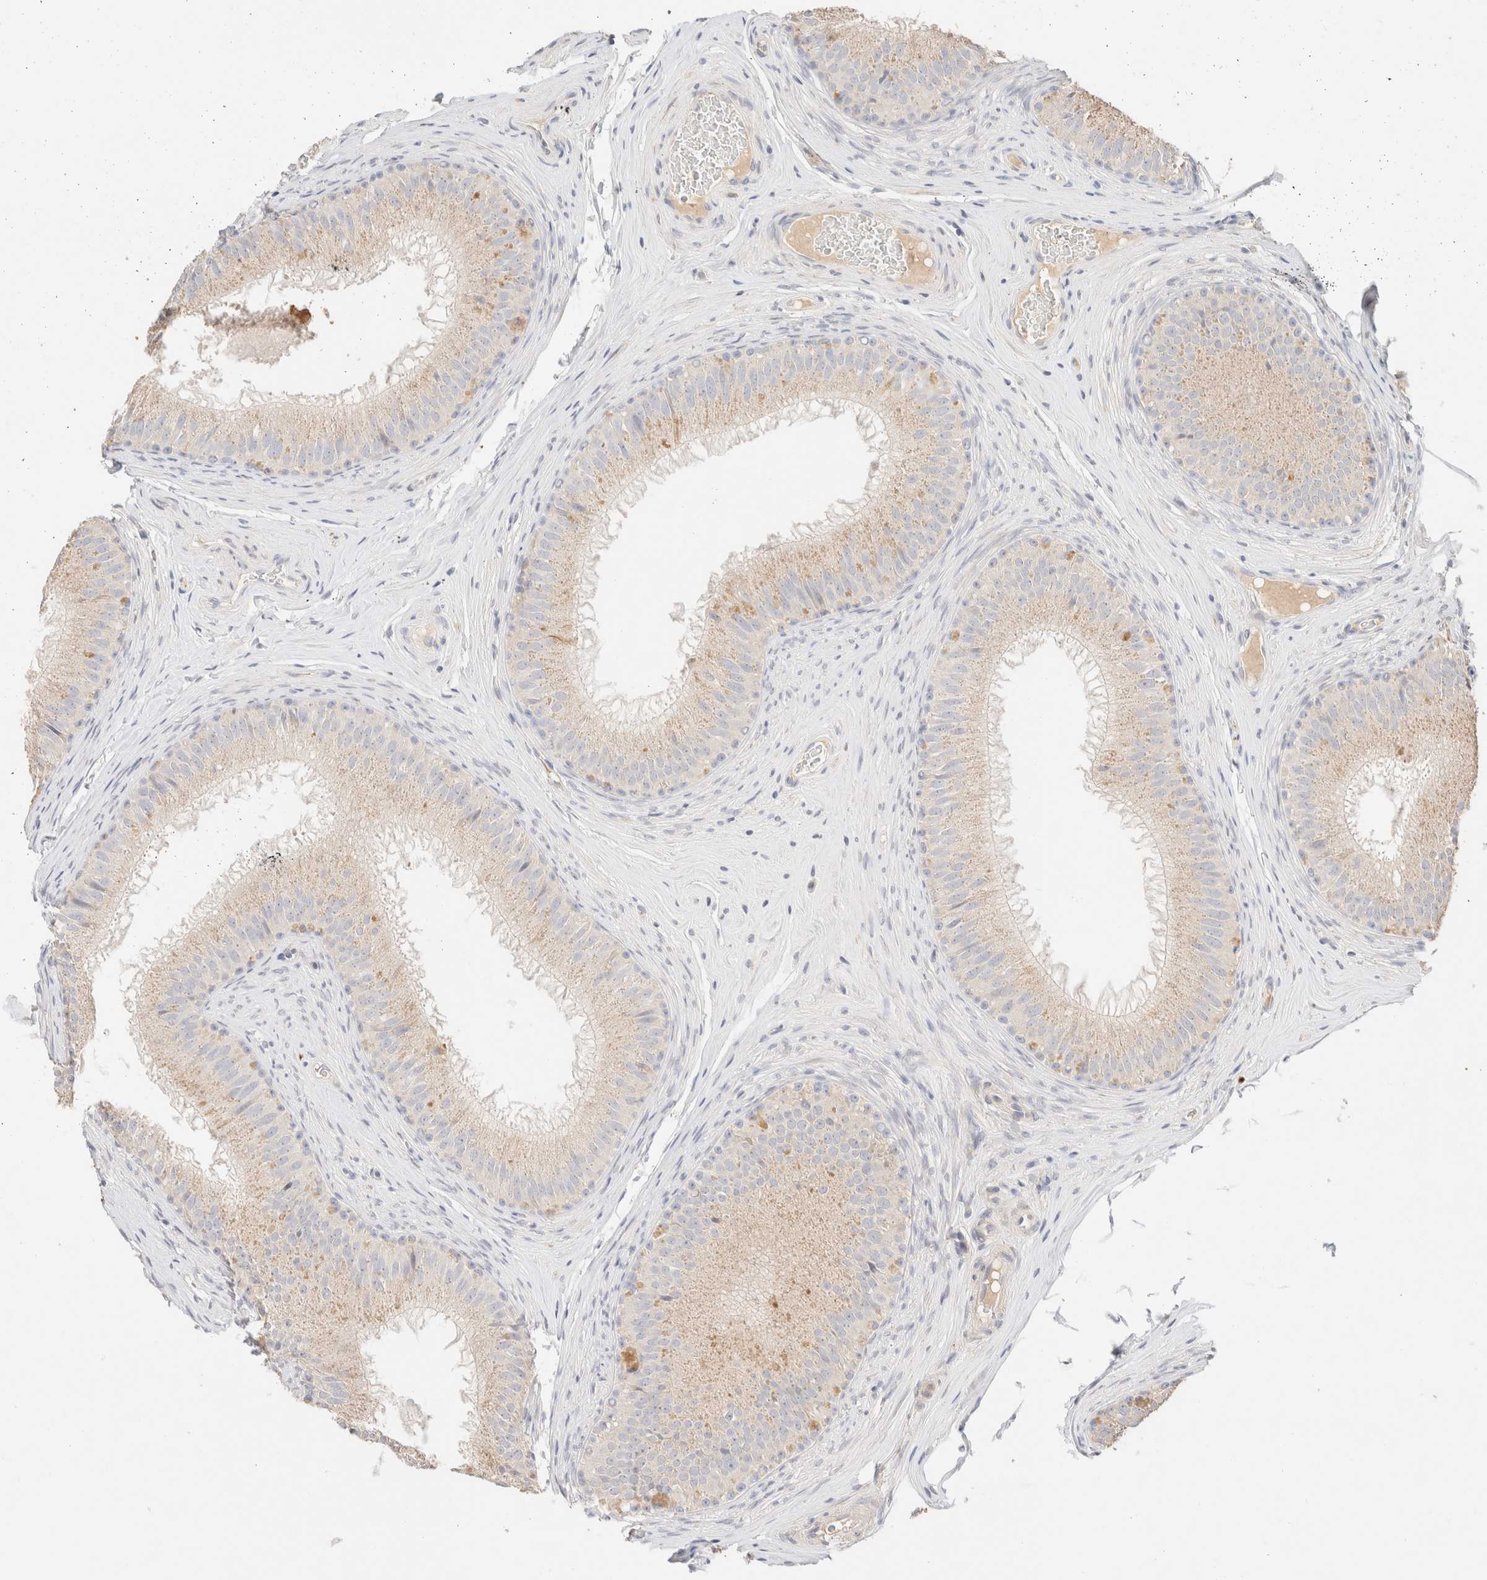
{"staining": {"intensity": "weak", "quantity": "25%-75%", "location": "cytoplasmic/membranous"}, "tissue": "epididymis", "cell_type": "Glandular cells", "image_type": "normal", "snomed": [{"axis": "morphology", "description": "Normal tissue, NOS"}, {"axis": "topography", "description": "Epididymis"}], "caption": "A low amount of weak cytoplasmic/membranous positivity is present in approximately 25%-75% of glandular cells in normal epididymis. (brown staining indicates protein expression, while blue staining denotes nuclei).", "gene": "SNTB1", "patient": {"sex": "male", "age": 32}}